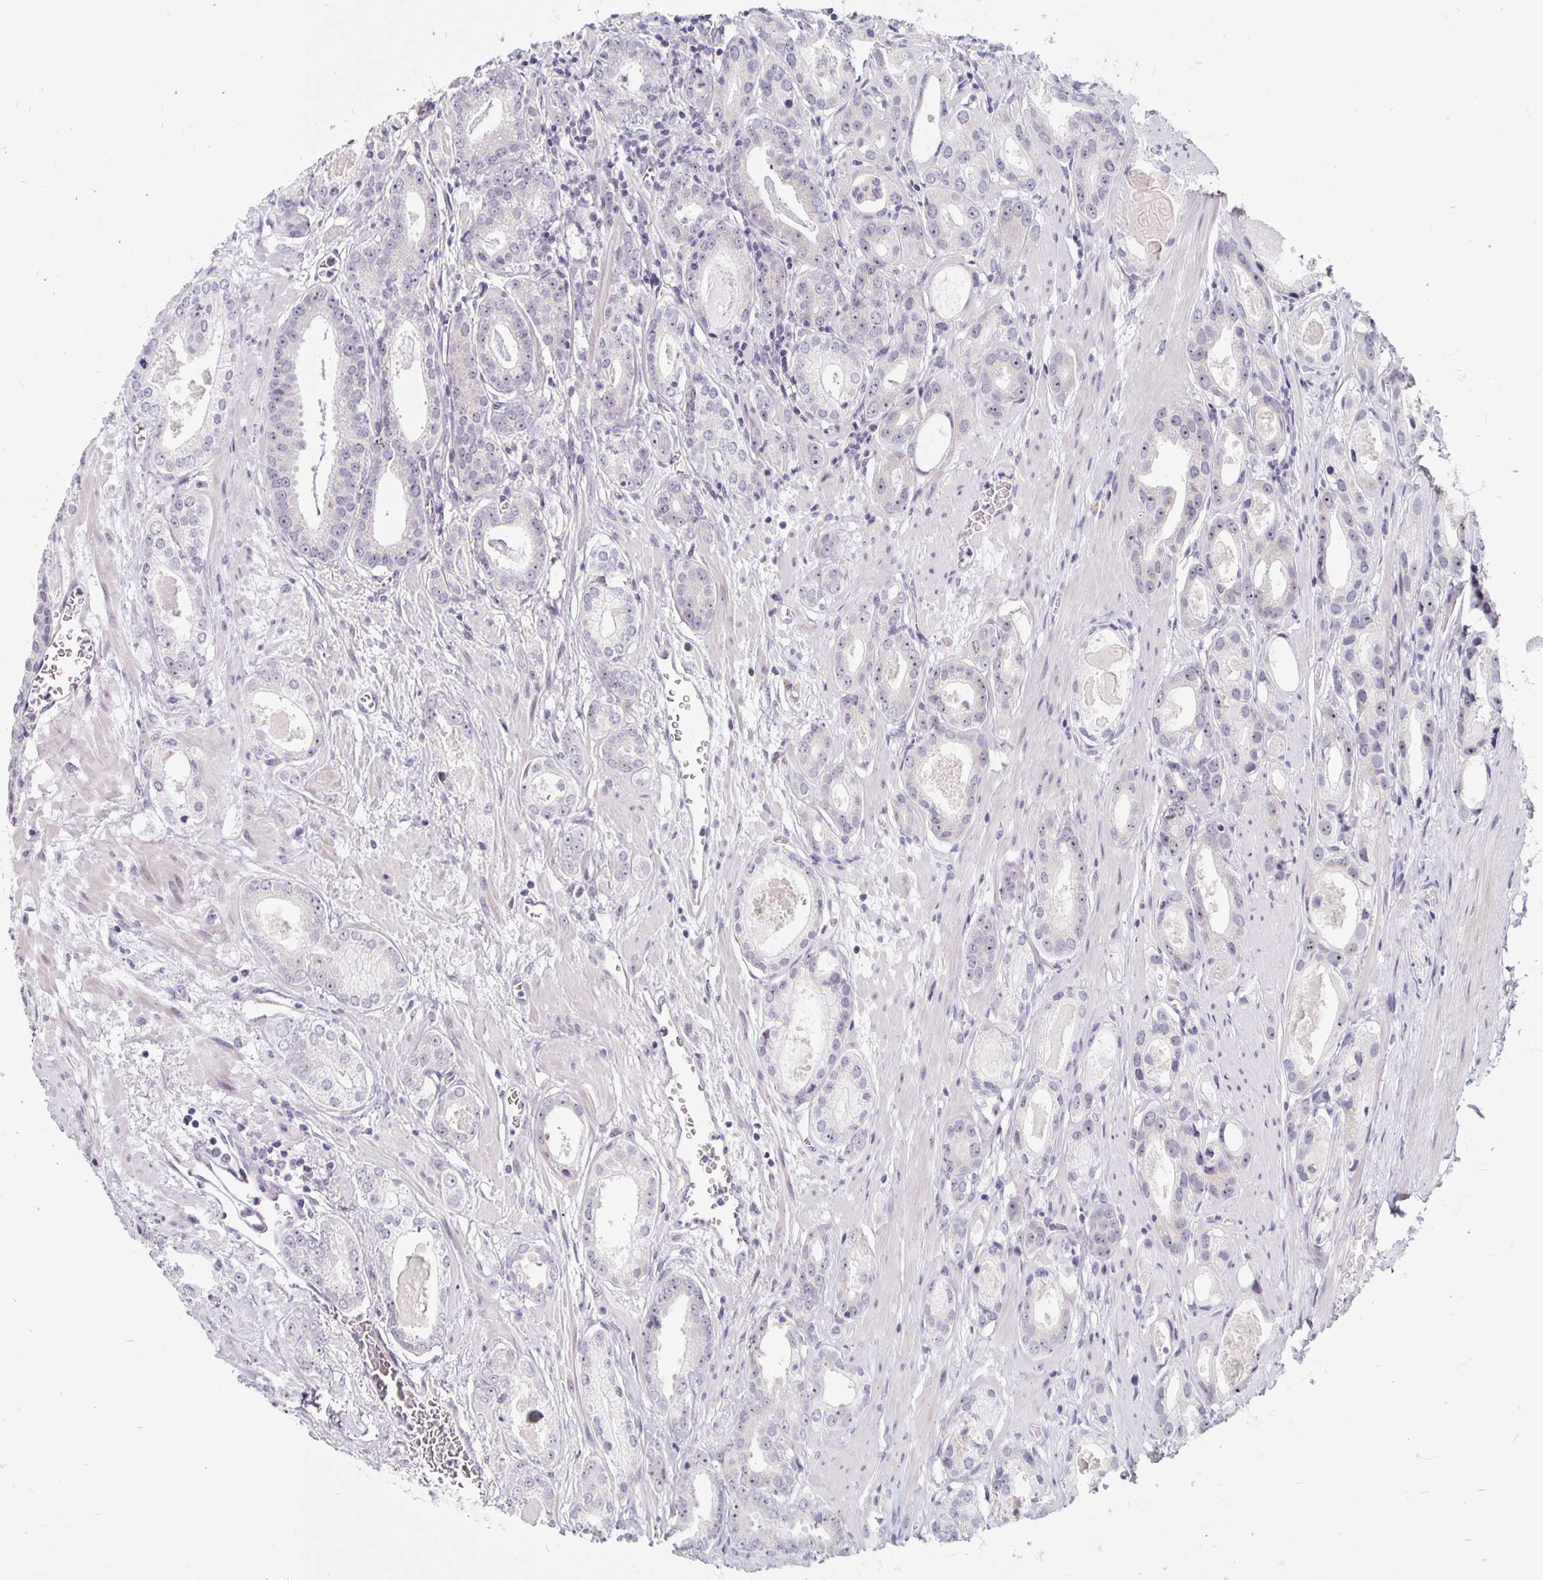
{"staining": {"intensity": "weak", "quantity": "<25%", "location": "nuclear"}, "tissue": "prostate cancer", "cell_type": "Tumor cells", "image_type": "cancer", "snomed": [{"axis": "morphology", "description": "Adenocarcinoma, NOS"}, {"axis": "morphology", "description": "Adenocarcinoma, Low grade"}, {"axis": "topography", "description": "Prostate"}], "caption": "Tumor cells show no significant protein staining in prostate adenocarcinoma (low-grade).", "gene": "NUP85", "patient": {"sex": "male", "age": 64}}